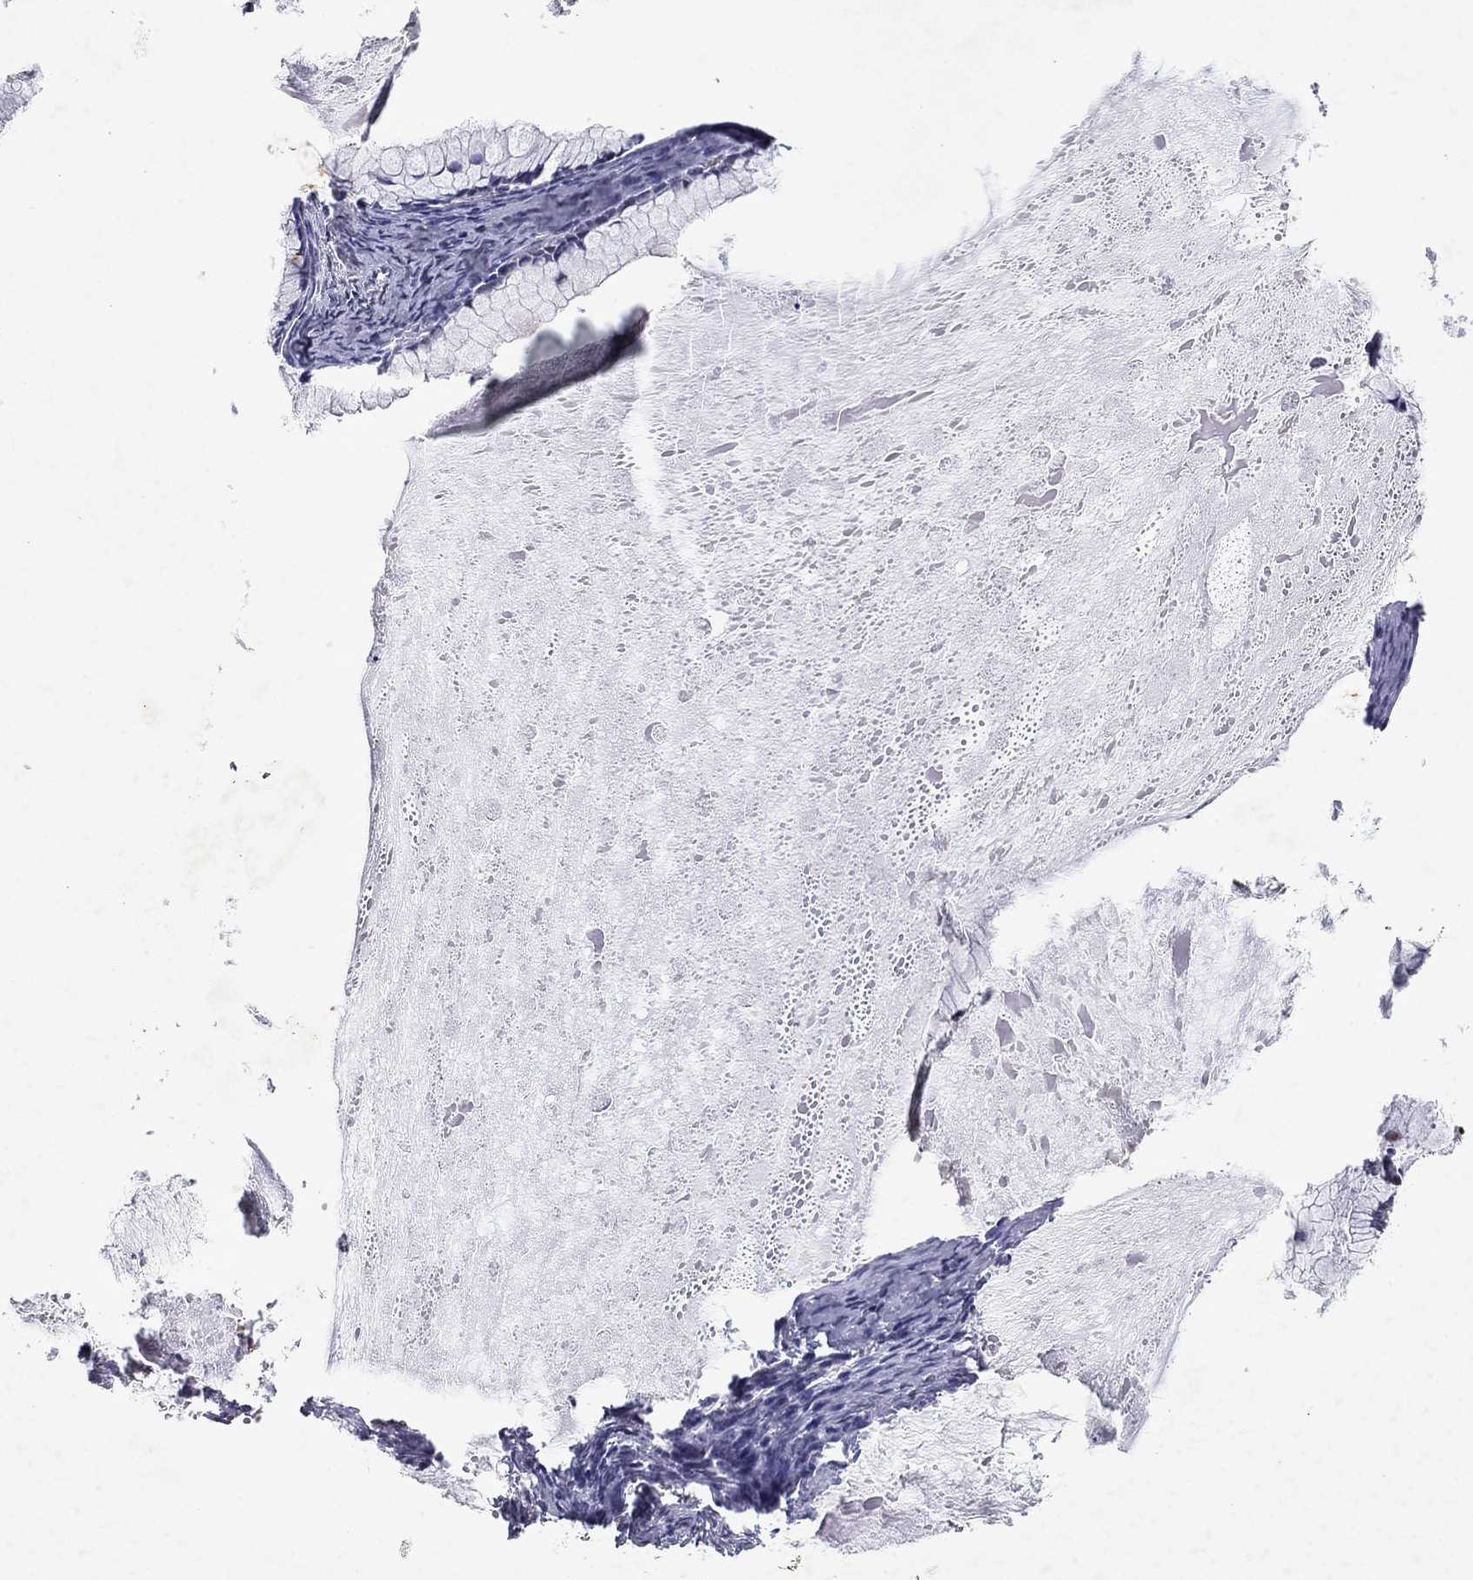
{"staining": {"intensity": "negative", "quantity": "none", "location": "none"}, "tissue": "ovarian cancer", "cell_type": "Tumor cells", "image_type": "cancer", "snomed": [{"axis": "morphology", "description": "Cystadenocarcinoma, mucinous, NOS"}, {"axis": "topography", "description": "Ovary"}], "caption": "Immunohistochemistry (IHC) of human ovarian mucinous cystadenocarcinoma displays no expression in tumor cells. The staining is performed using DAB (3,3'-diaminobenzidine) brown chromogen with nuclei counter-stained in using hematoxylin.", "gene": "CRTC1", "patient": {"sex": "female", "age": 41}}